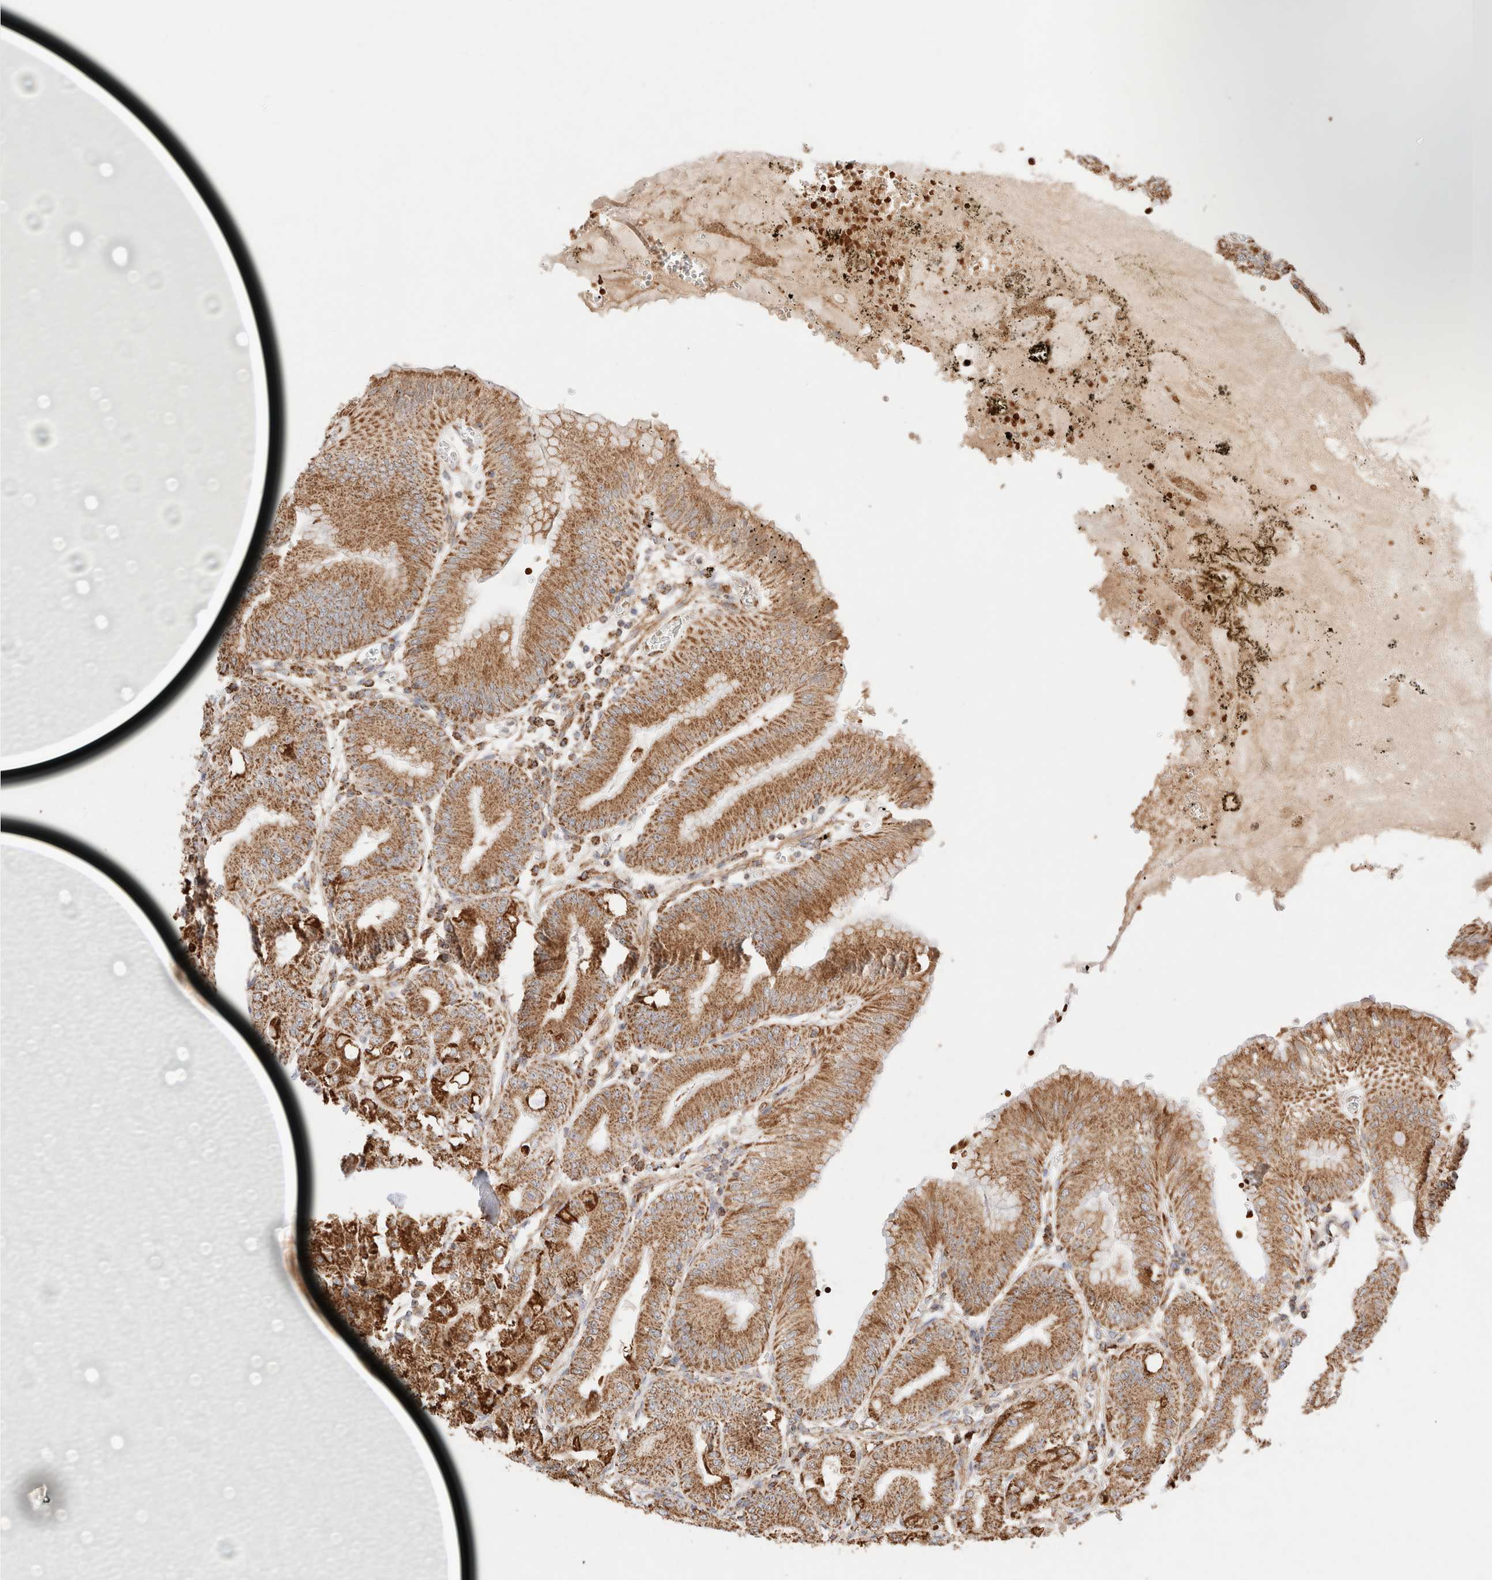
{"staining": {"intensity": "moderate", "quantity": ">75%", "location": "cytoplasmic/membranous"}, "tissue": "stomach", "cell_type": "Glandular cells", "image_type": "normal", "snomed": [{"axis": "morphology", "description": "Normal tissue, NOS"}, {"axis": "topography", "description": "Stomach, lower"}], "caption": "Stomach stained with DAB IHC shows medium levels of moderate cytoplasmic/membranous staining in about >75% of glandular cells.", "gene": "TMPPE", "patient": {"sex": "male", "age": 71}}